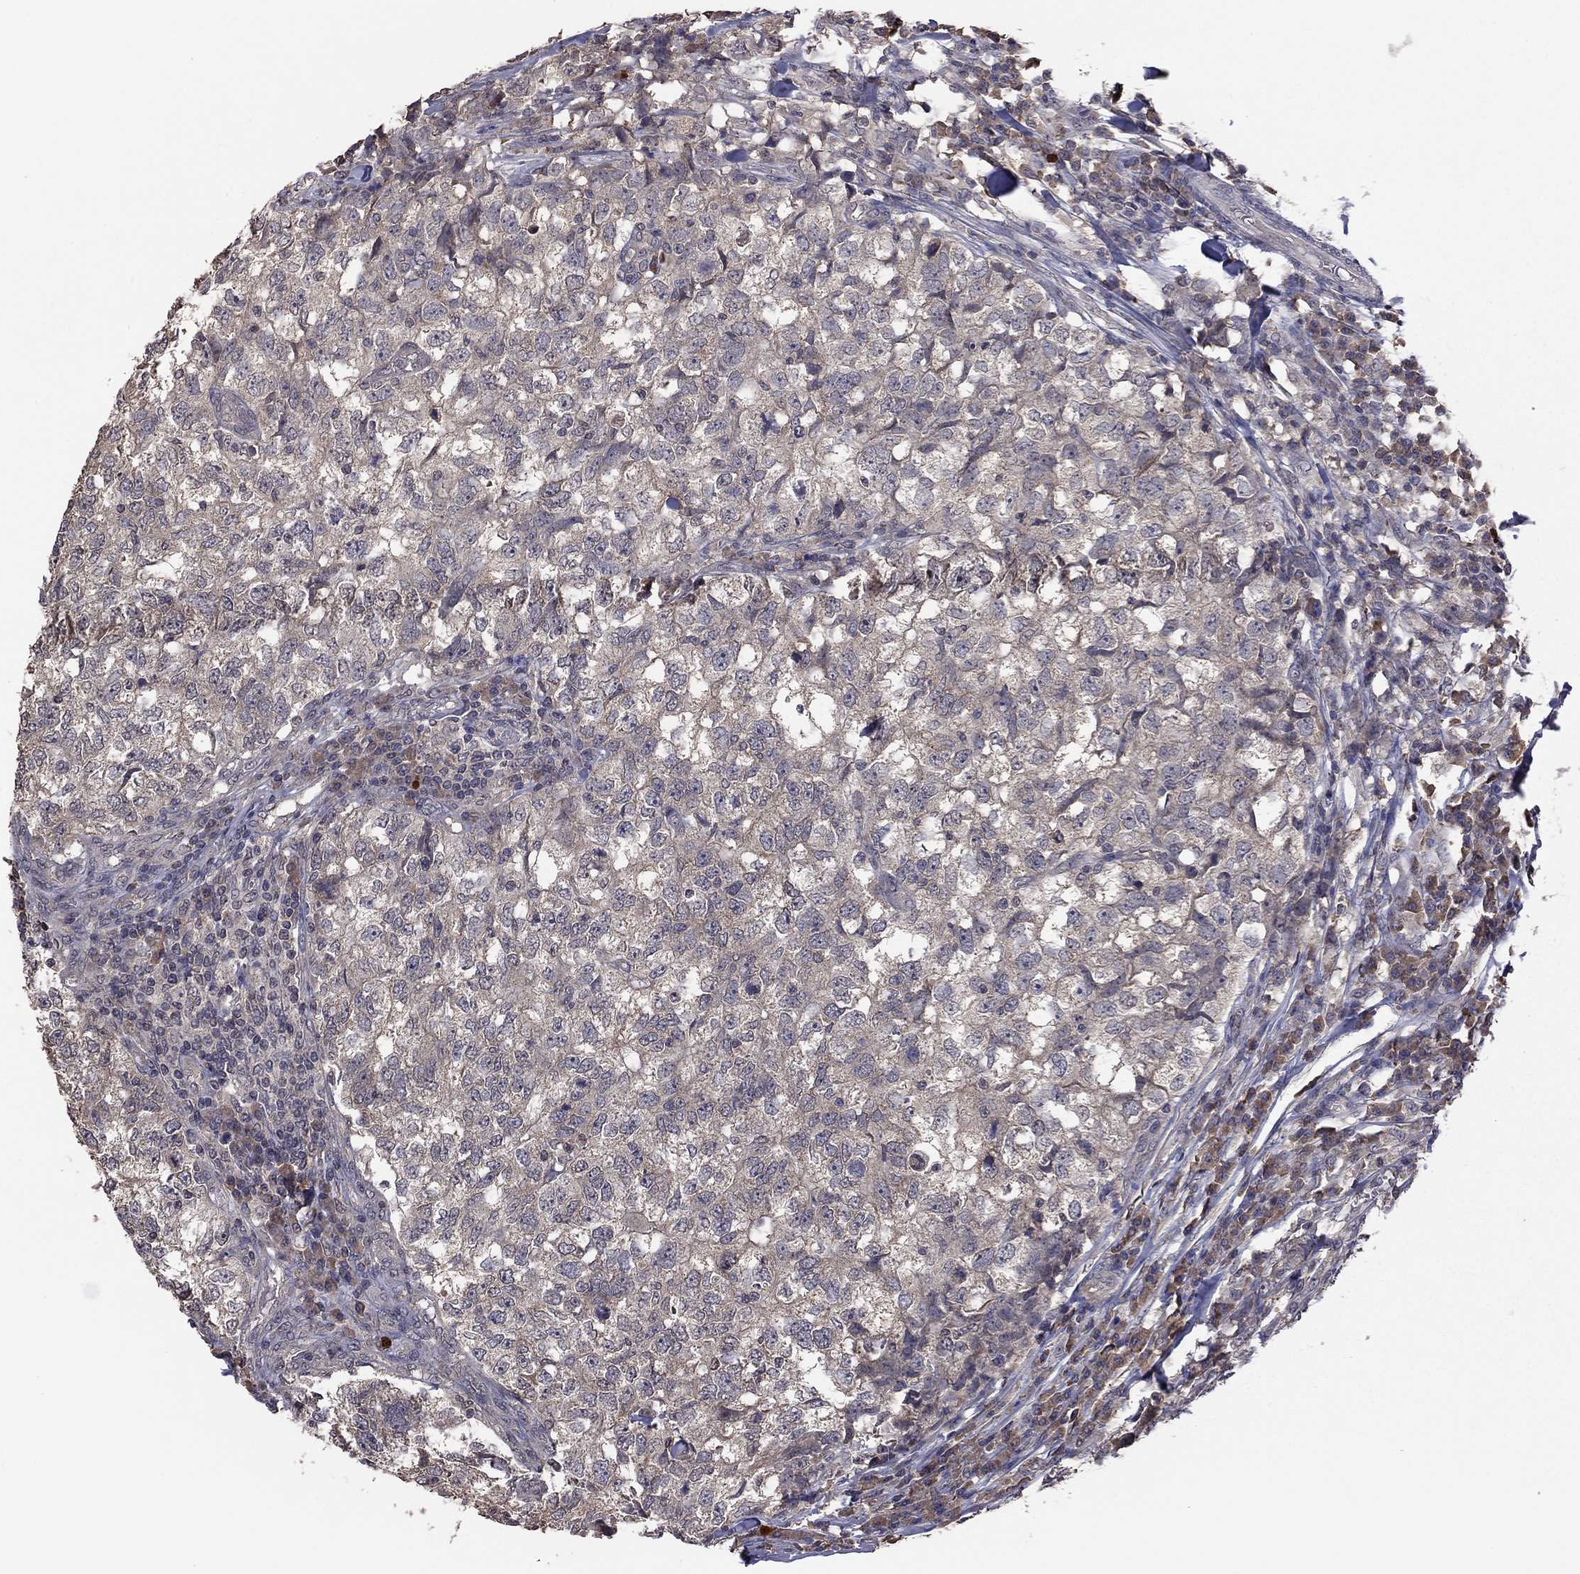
{"staining": {"intensity": "negative", "quantity": "none", "location": "none"}, "tissue": "breast cancer", "cell_type": "Tumor cells", "image_type": "cancer", "snomed": [{"axis": "morphology", "description": "Duct carcinoma"}, {"axis": "topography", "description": "Breast"}], "caption": "Micrograph shows no significant protein expression in tumor cells of breast cancer.", "gene": "TSNARE1", "patient": {"sex": "female", "age": 30}}